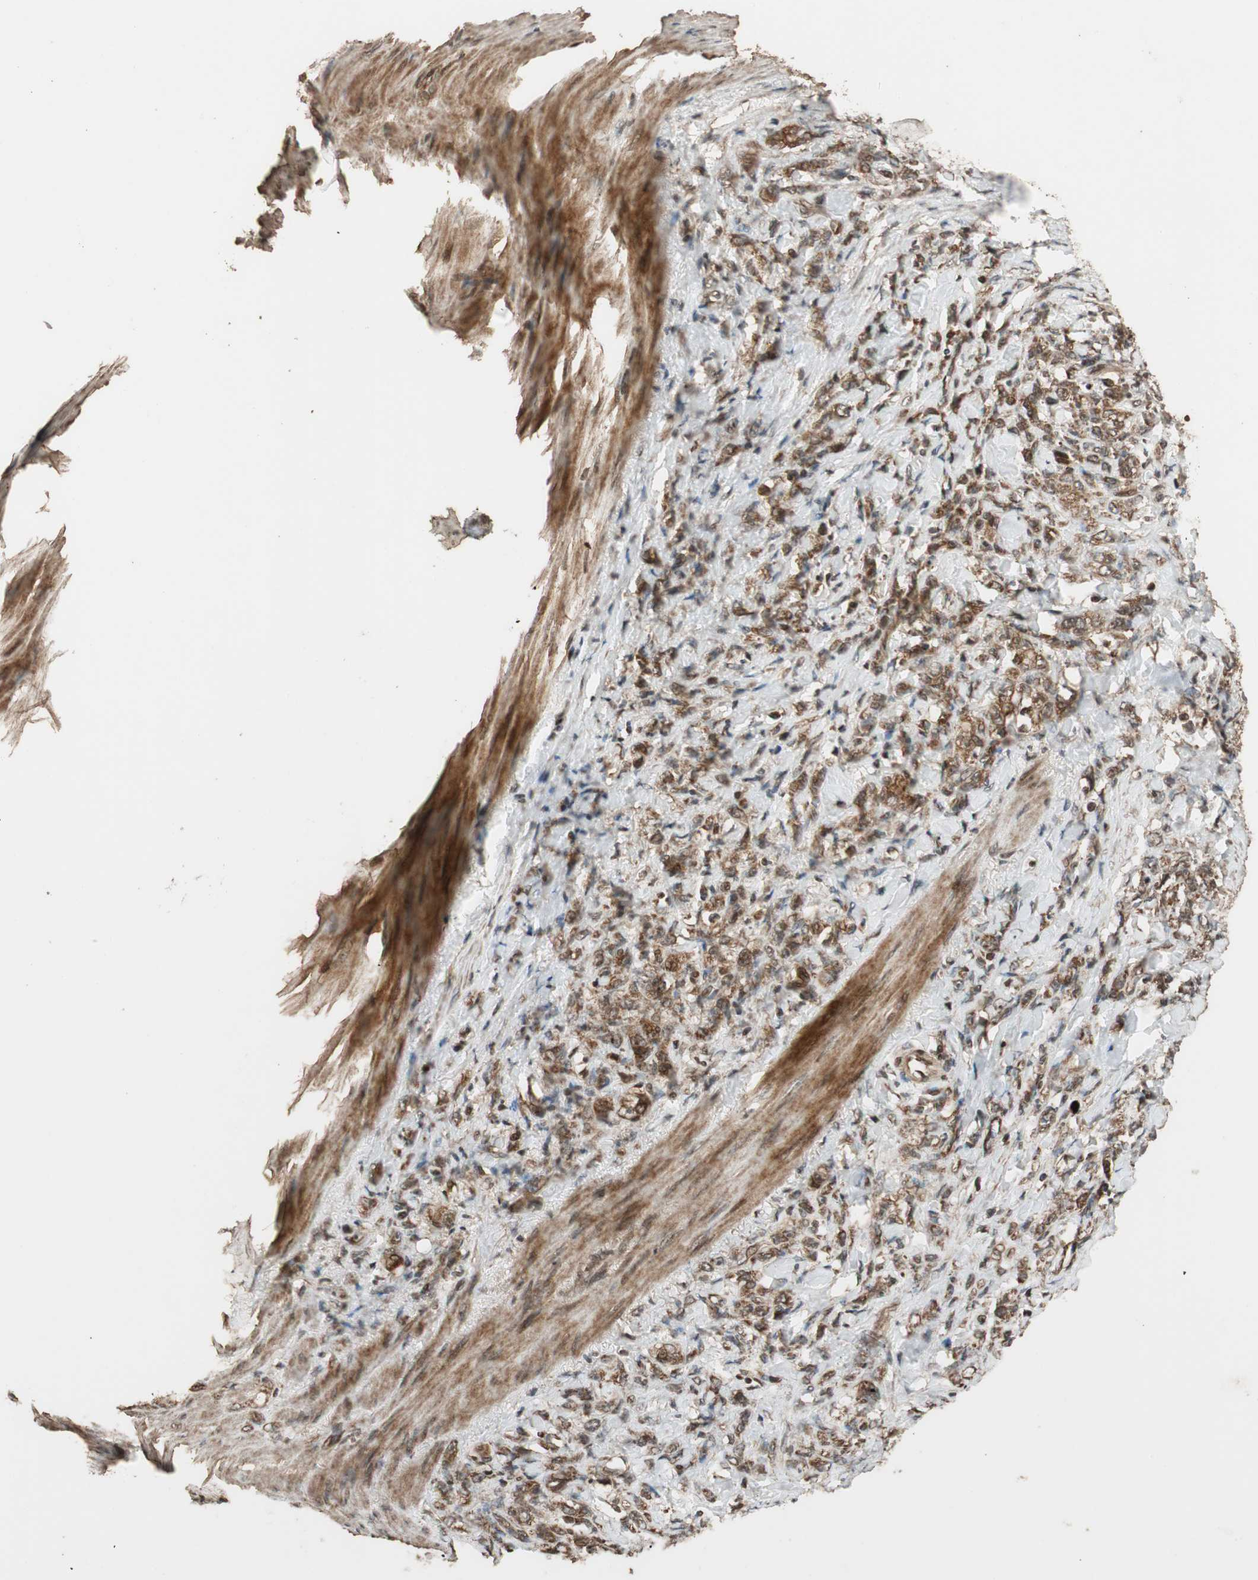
{"staining": {"intensity": "moderate", "quantity": ">75%", "location": "cytoplasmic/membranous,nuclear"}, "tissue": "stomach cancer", "cell_type": "Tumor cells", "image_type": "cancer", "snomed": [{"axis": "morphology", "description": "Adenocarcinoma, NOS"}, {"axis": "topography", "description": "Stomach"}], "caption": "A medium amount of moderate cytoplasmic/membranous and nuclear positivity is present in about >75% of tumor cells in adenocarcinoma (stomach) tissue.", "gene": "ALKBH5", "patient": {"sex": "male", "age": 82}}